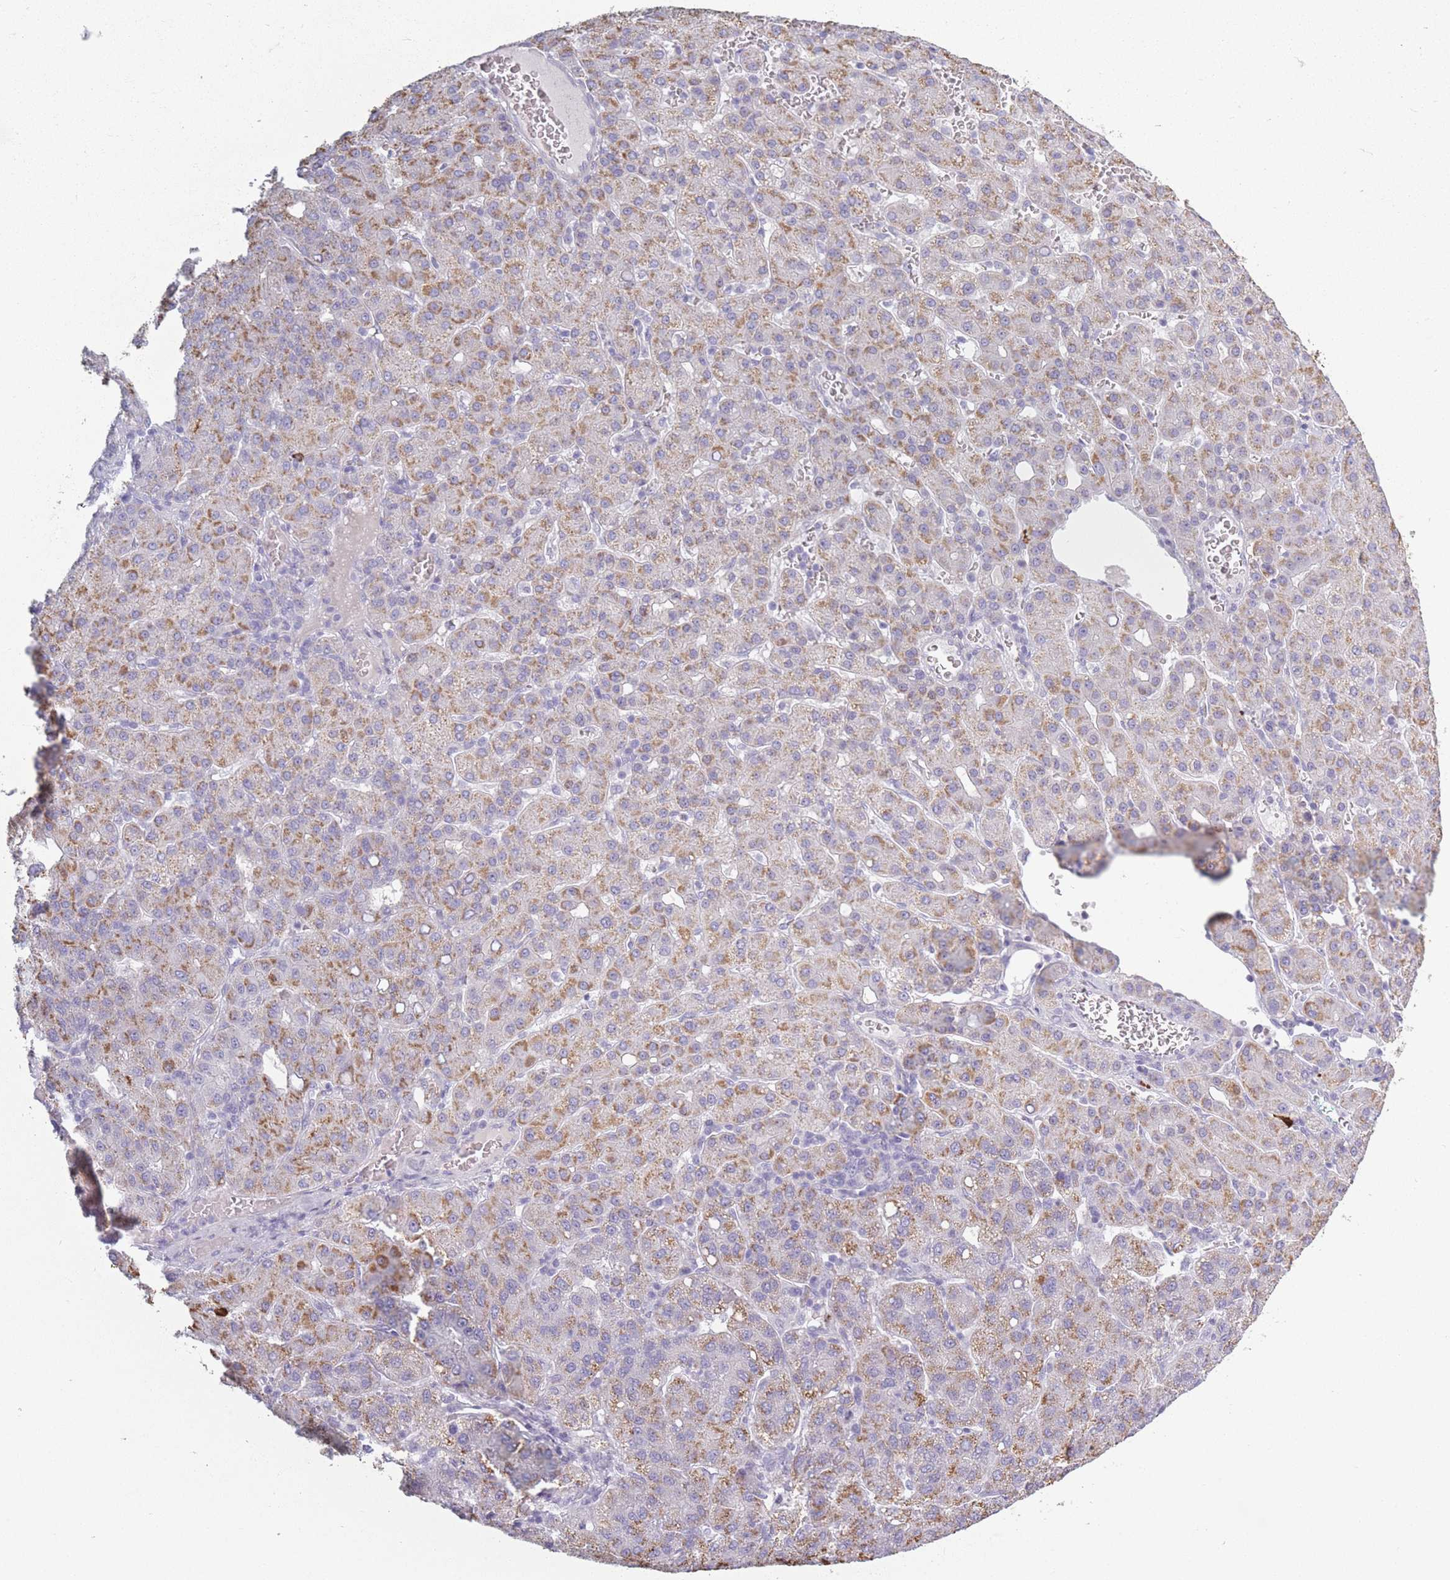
{"staining": {"intensity": "moderate", "quantity": "25%-75%", "location": "cytoplasmic/membranous"}, "tissue": "liver cancer", "cell_type": "Tumor cells", "image_type": "cancer", "snomed": [{"axis": "morphology", "description": "Carcinoma, Hepatocellular, NOS"}, {"axis": "topography", "description": "Liver"}], "caption": "Moderate cytoplasmic/membranous expression for a protein is appreciated in approximately 25%-75% of tumor cells of liver cancer using IHC.", "gene": "PLEKHG2", "patient": {"sex": "male", "age": 65}}